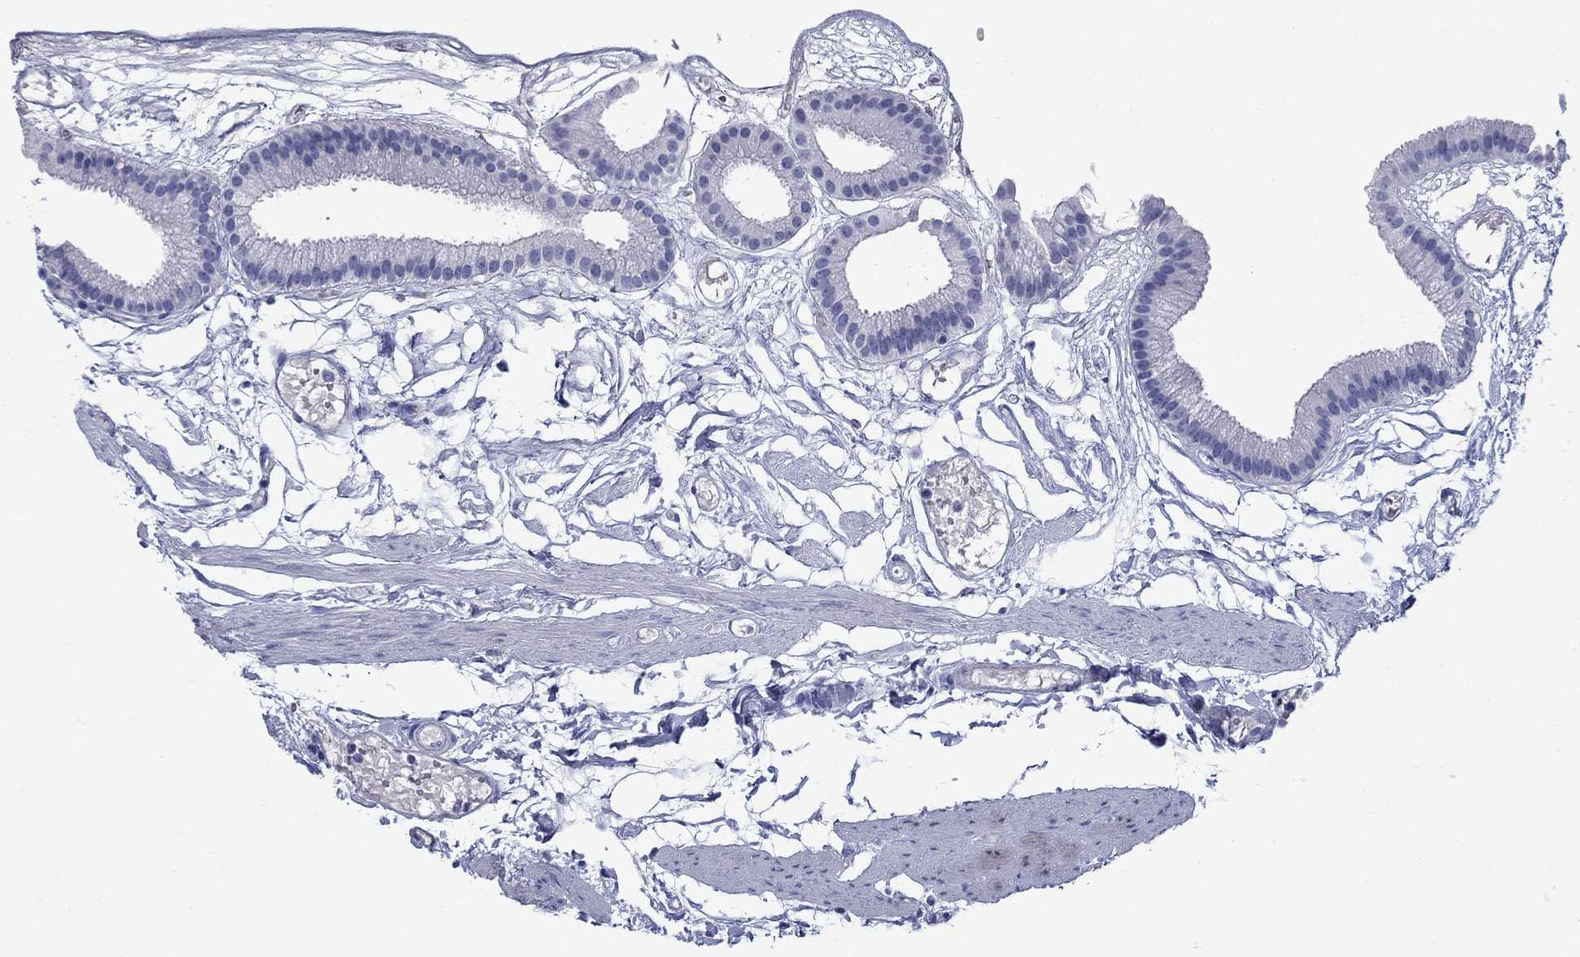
{"staining": {"intensity": "negative", "quantity": "none", "location": "none"}, "tissue": "gallbladder", "cell_type": "Glandular cells", "image_type": "normal", "snomed": [{"axis": "morphology", "description": "Normal tissue, NOS"}, {"axis": "topography", "description": "Gallbladder"}], "caption": "There is no significant expression in glandular cells of gallbladder. (DAB immunohistochemistry (IHC) with hematoxylin counter stain).", "gene": "SMCP", "patient": {"sex": "female", "age": 45}}